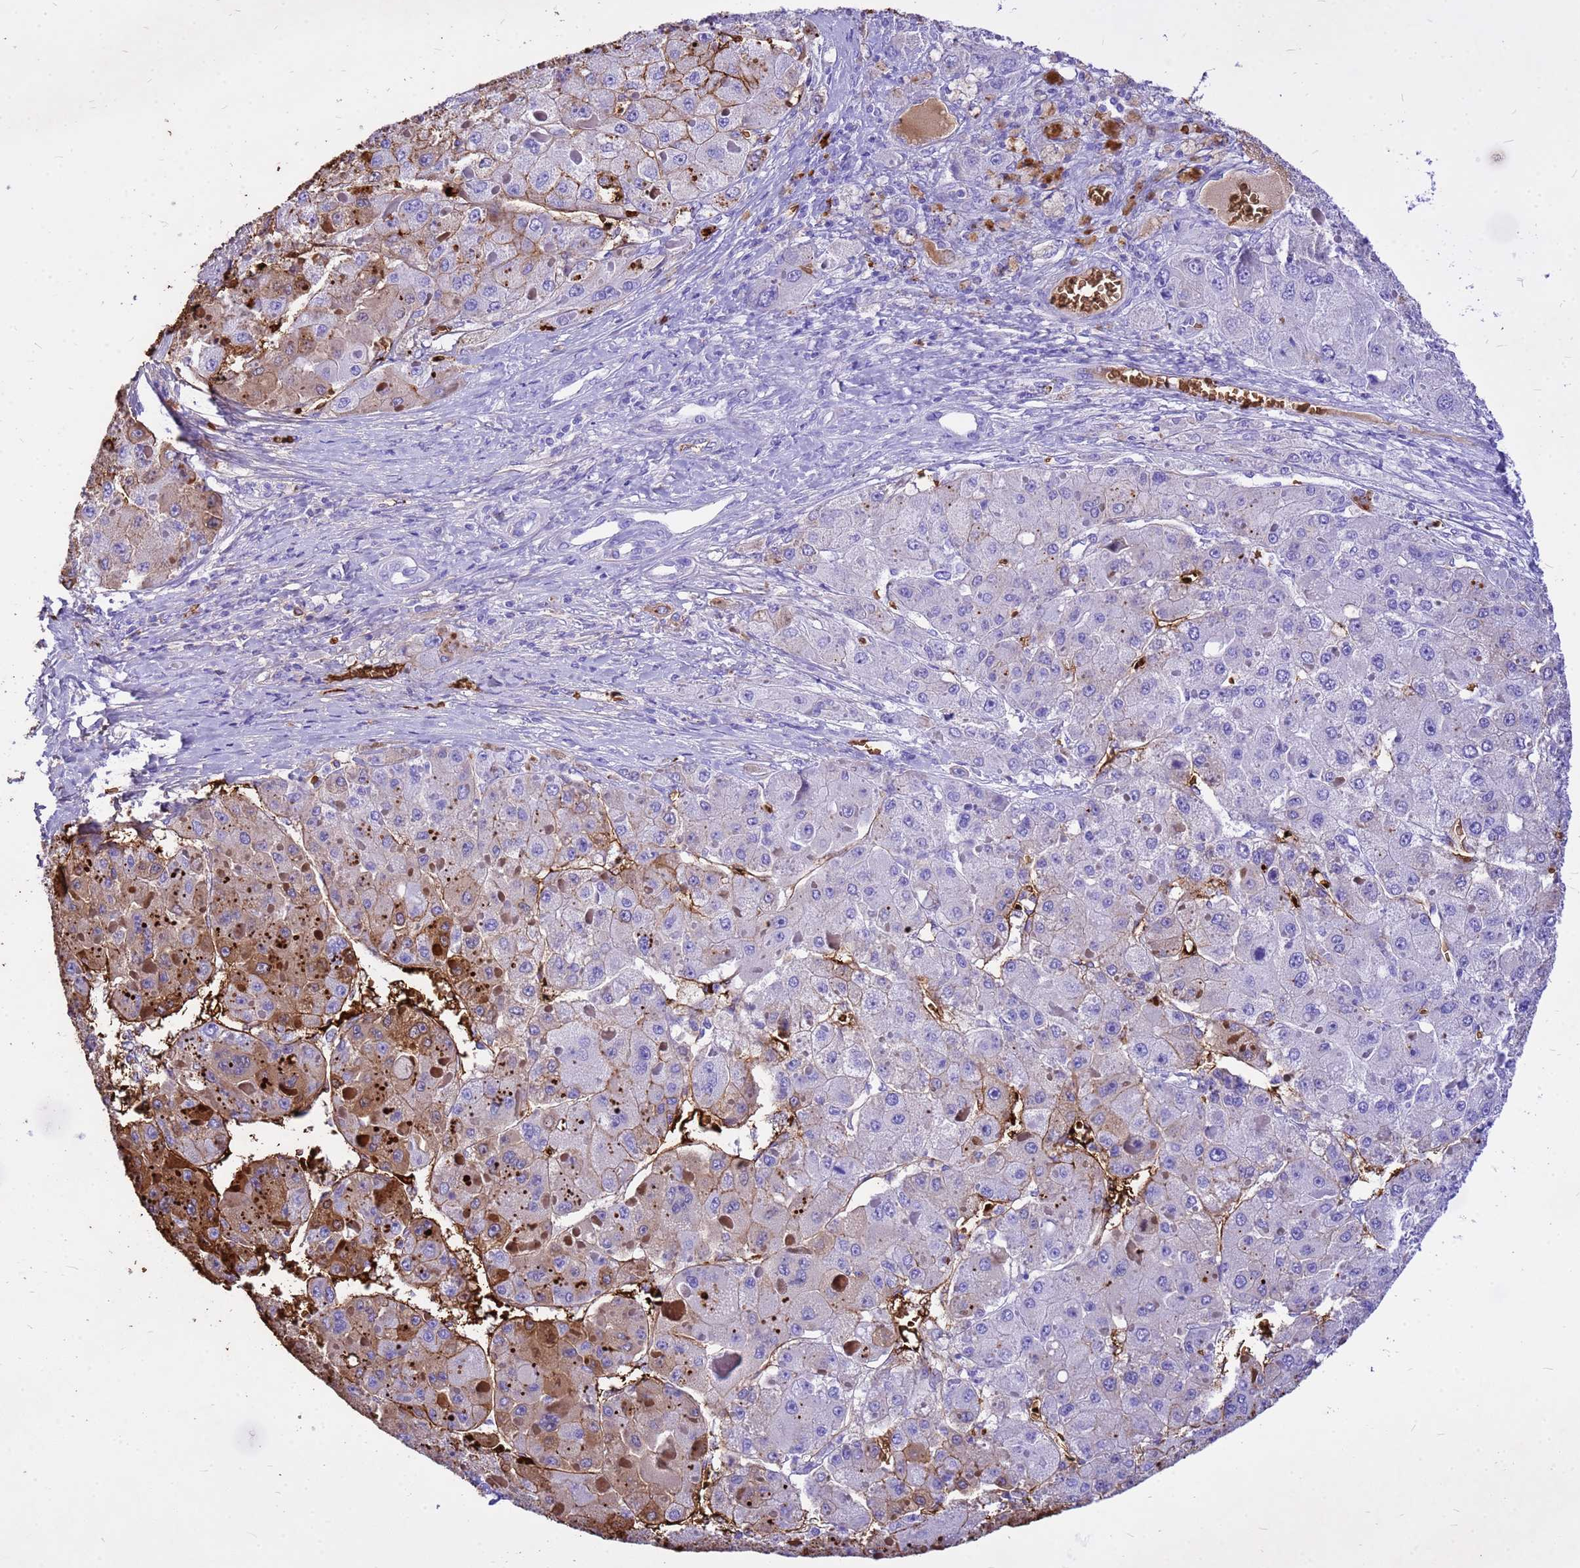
{"staining": {"intensity": "moderate", "quantity": "<25%", "location": "cytoplasmic/membranous"}, "tissue": "liver cancer", "cell_type": "Tumor cells", "image_type": "cancer", "snomed": [{"axis": "morphology", "description": "Carcinoma, Hepatocellular, NOS"}, {"axis": "topography", "description": "Liver"}], "caption": "Human liver cancer stained with a brown dye displays moderate cytoplasmic/membranous positive staining in approximately <25% of tumor cells.", "gene": "HBA2", "patient": {"sex": "female", "age": 73}}